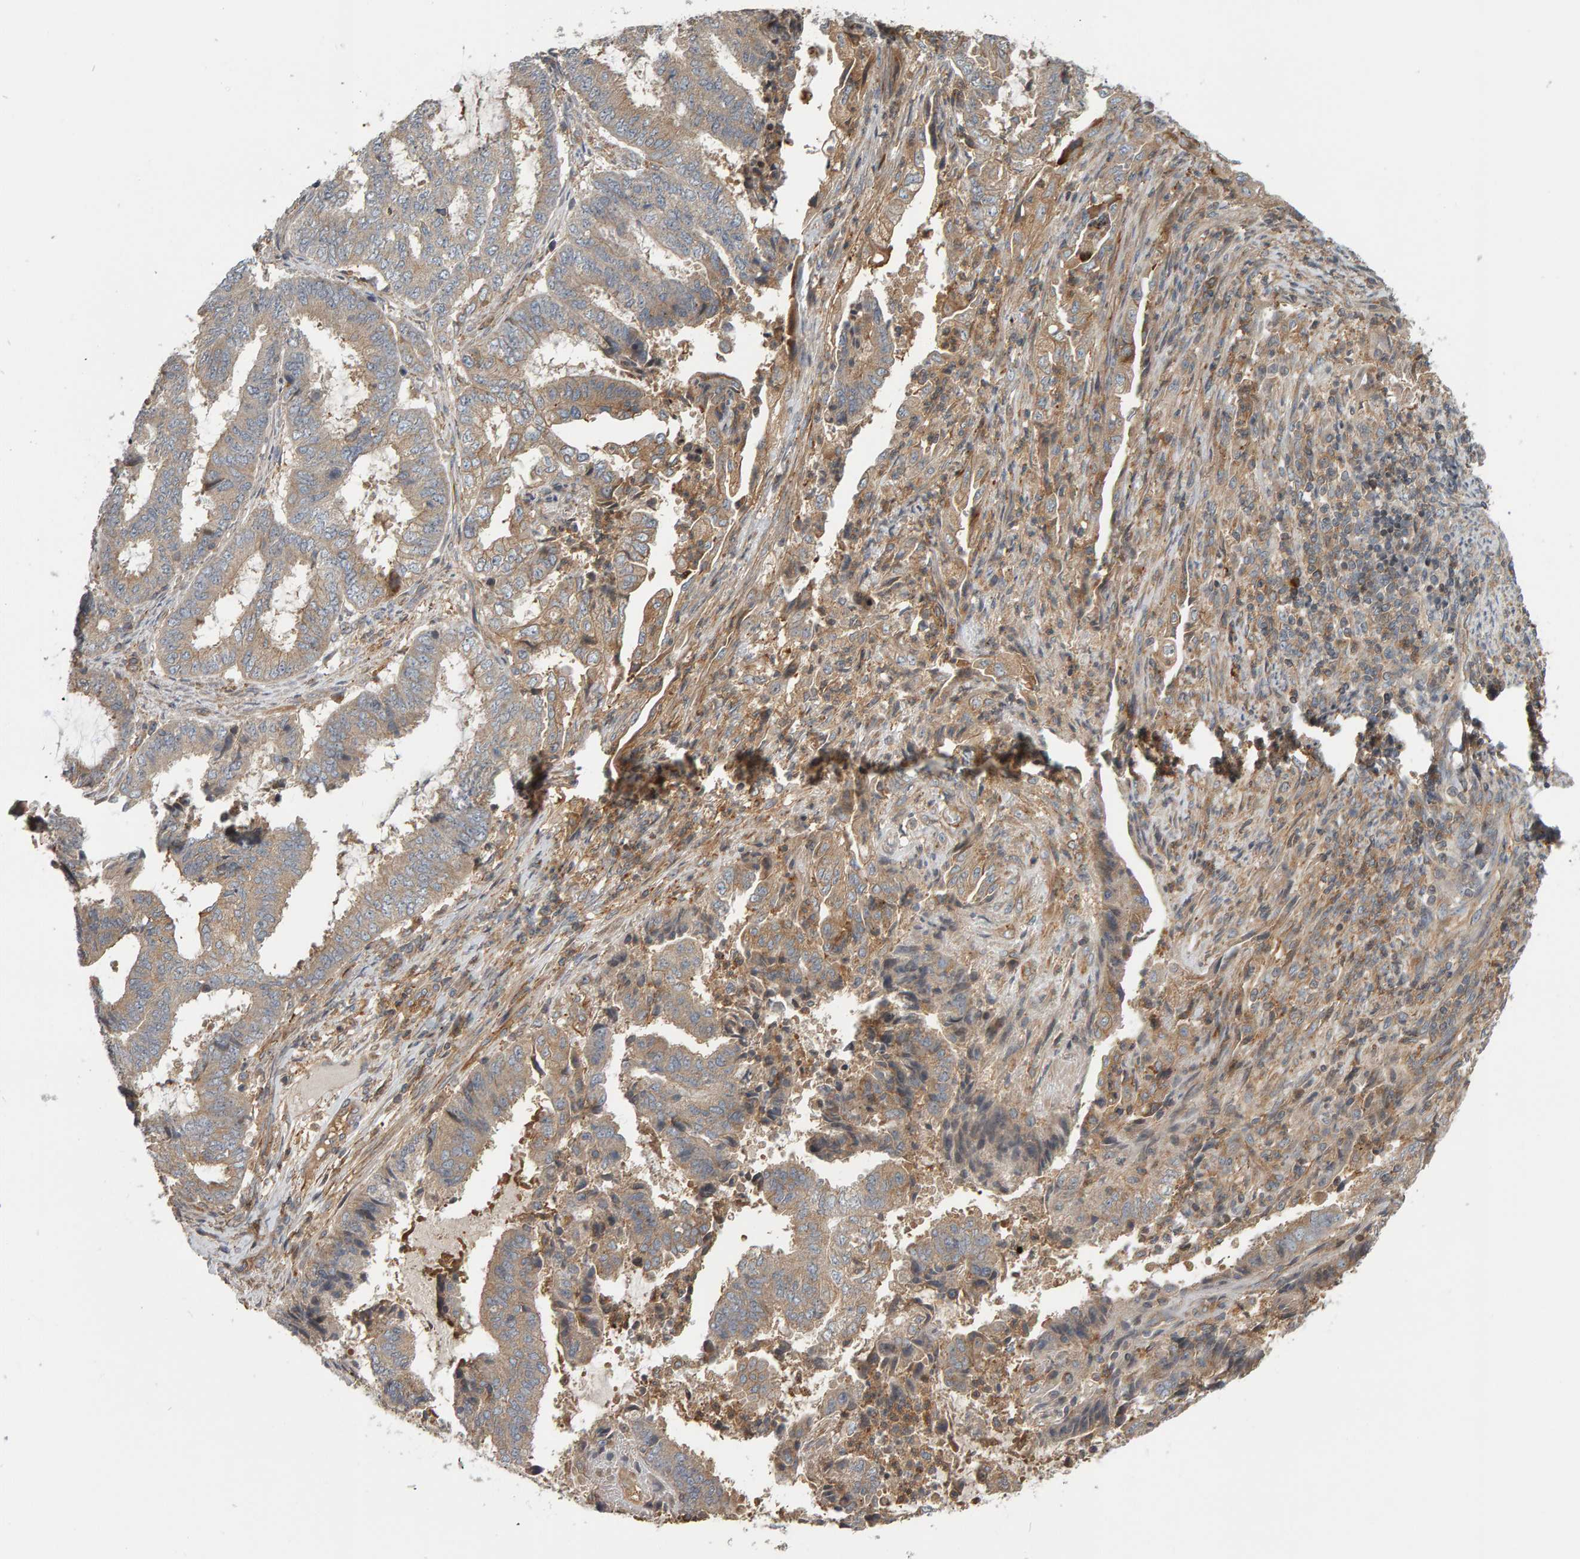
{"staining": {"intensity": "weak", "quantity": ">75%", "location": "cytoplasmic/membranous"}, "tissue": "endometrial cancer", "cell_type": "Tumor cells", "image_type": "cancer", "snomed": [{"axis": "morphology", "description": "Adenocarcinoma, NOS"}, {"axis": "topography", "description": "Endometrium"}], "caption": "A histopathology image of endometrial adenocarcinoma stained for a protein shows weak cytoplasmic/membranous brown staining in tumor cells.", "gene": "C9orf72", "patient": {"sex": "female", "age": 51}}